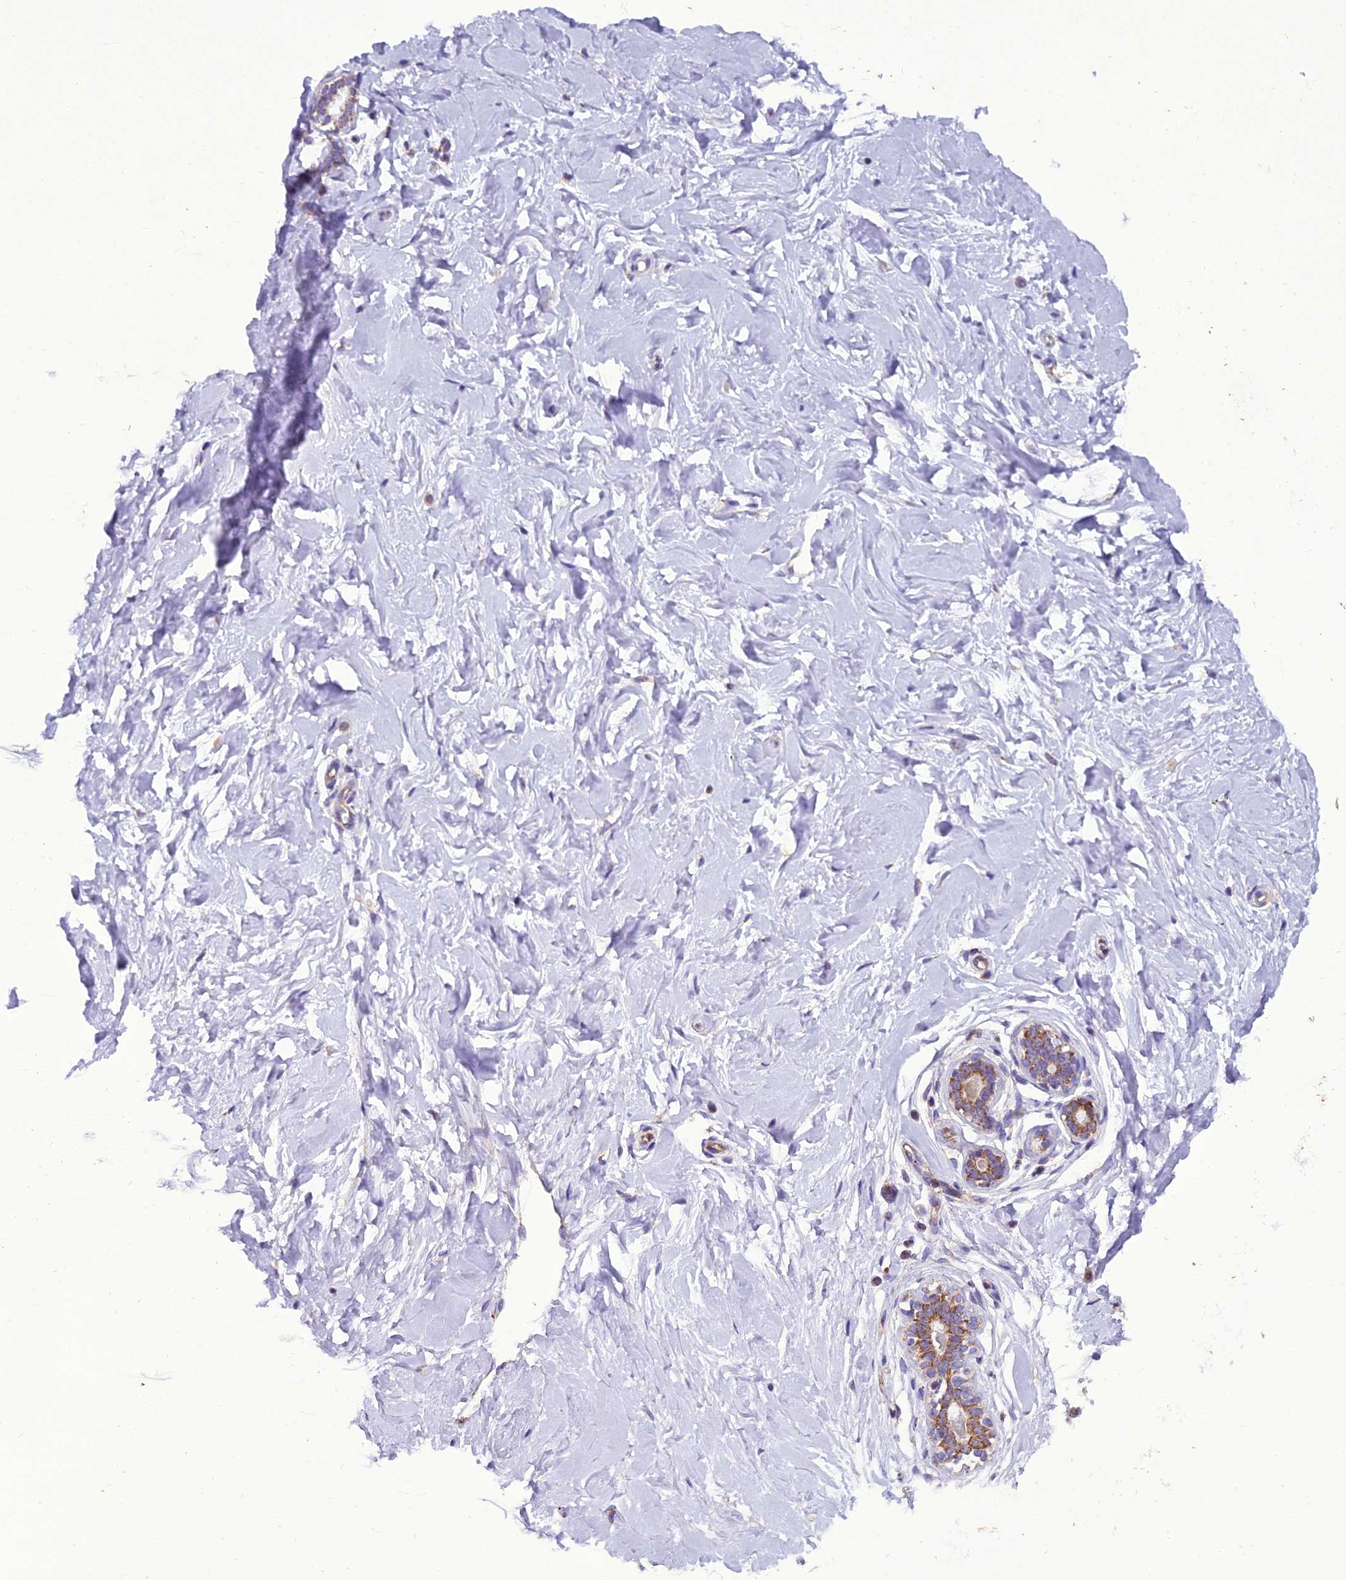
{"staining": {"intensity": "moderate", "quantity": ">75%", "location": "cytoplasmic/membranous"}, "tissue": "breast", "cell_type": "Glandular cells", "image_type": "normal", "snomed": [{"axis": "morphology", "description": "Normal tissue, NOS"}, {"axis": "morphology", "description": "Adenoma, NOS"}, {"axis": "topography", "description": "Breast"}], "caption": "A high-resolution histopathology image shows immunohistochemistry (IHC) staining of unremarkable breast, which displays moderate cytoplasmic/membranous positivity in about >75% of glandular cells.", "gene": "GPD1", "patient": {"sex": "female", "age": 23}}